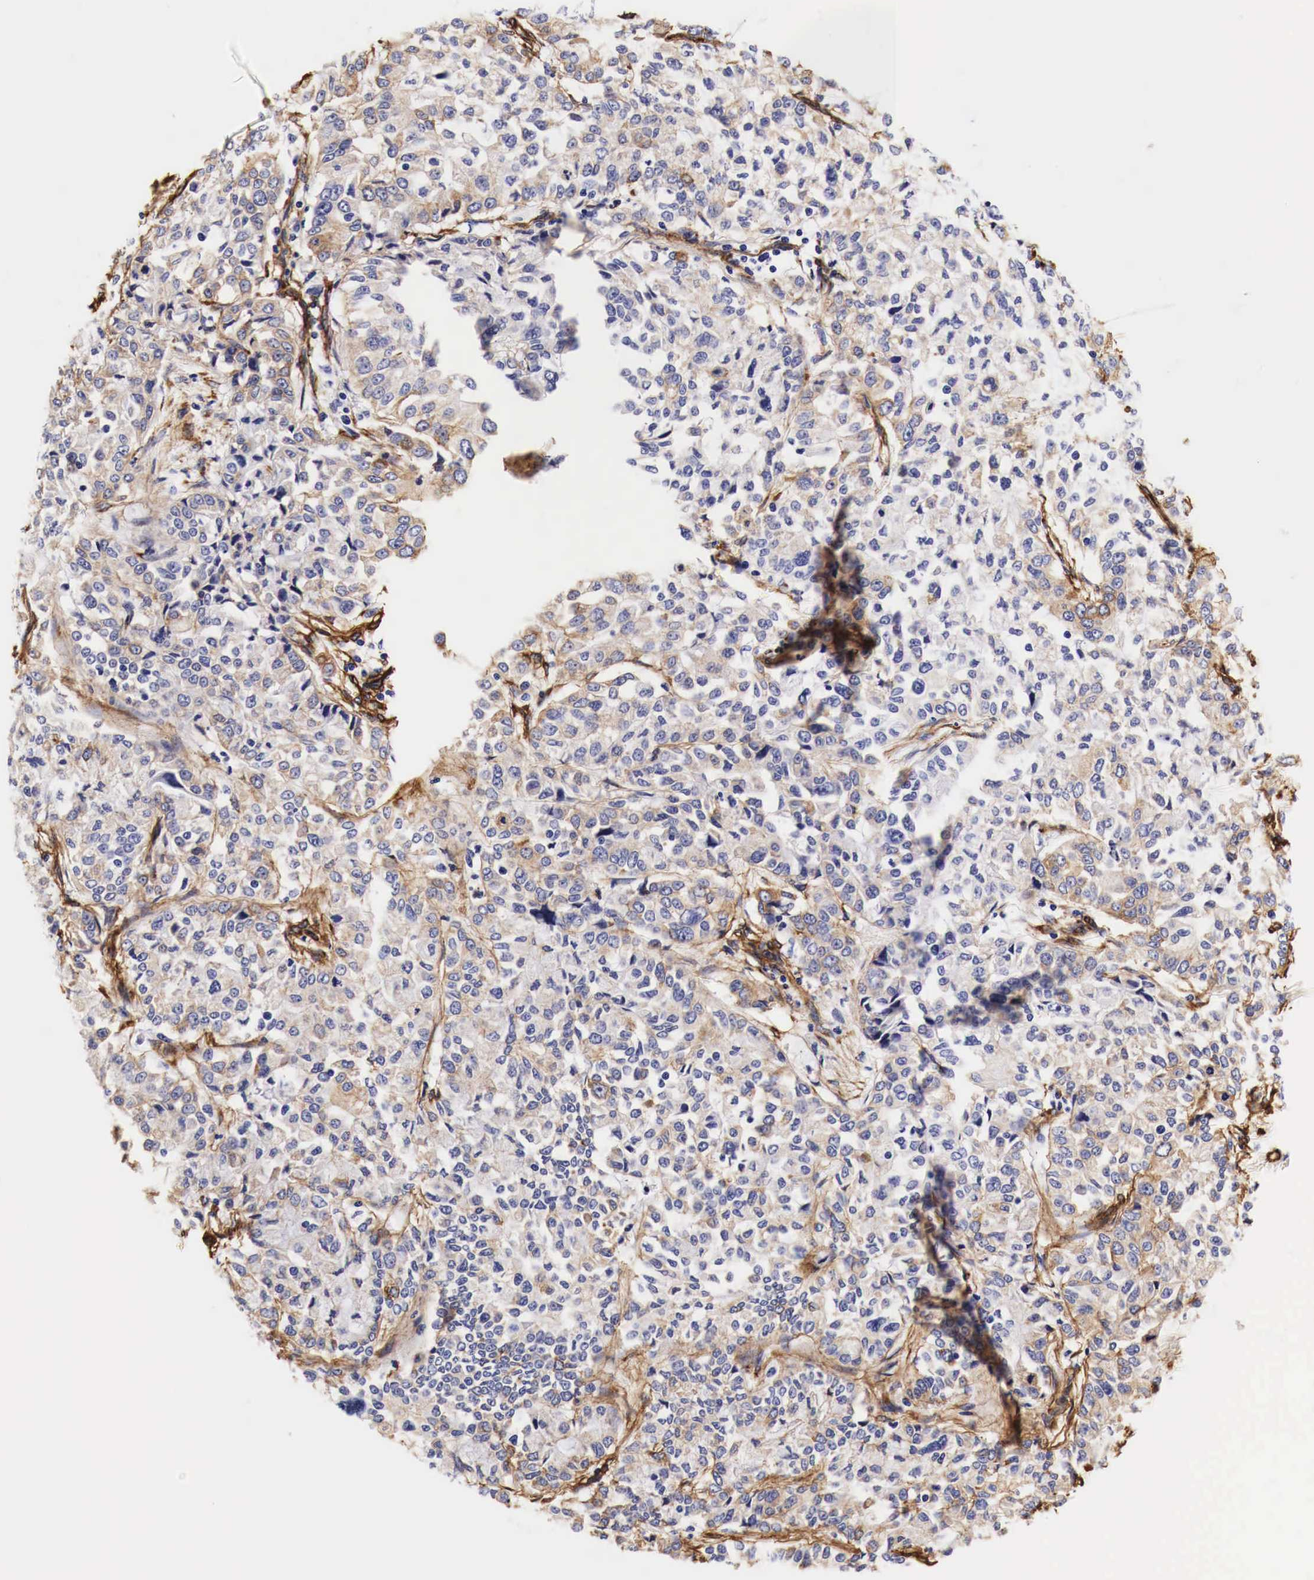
{"staining": {"intensity": "weak", "quantity": ">75%", "location": "cytoplasmic/membranous"}, "tissue": "pancreatic cancer", "cell_type": "Tumor cells", "image_type": "cancer", "snomed": [{"axis": "morphology", "description": "Adenocarcinoma, NOS"}, {"axis": "topography", "description": "Pancreas"}], "caption": "Immunohistochemistry (IHC) of human pancreatic cancer (adenocarcinoma) exhibits low levels of weak cytoplasmic/membranous staining in about >75% of tumor cells. (Brightfield microscopy of DAB IHC at high magnification).", "gene": "LAMB2", "patient": {"sex": "female", "age": 52}}